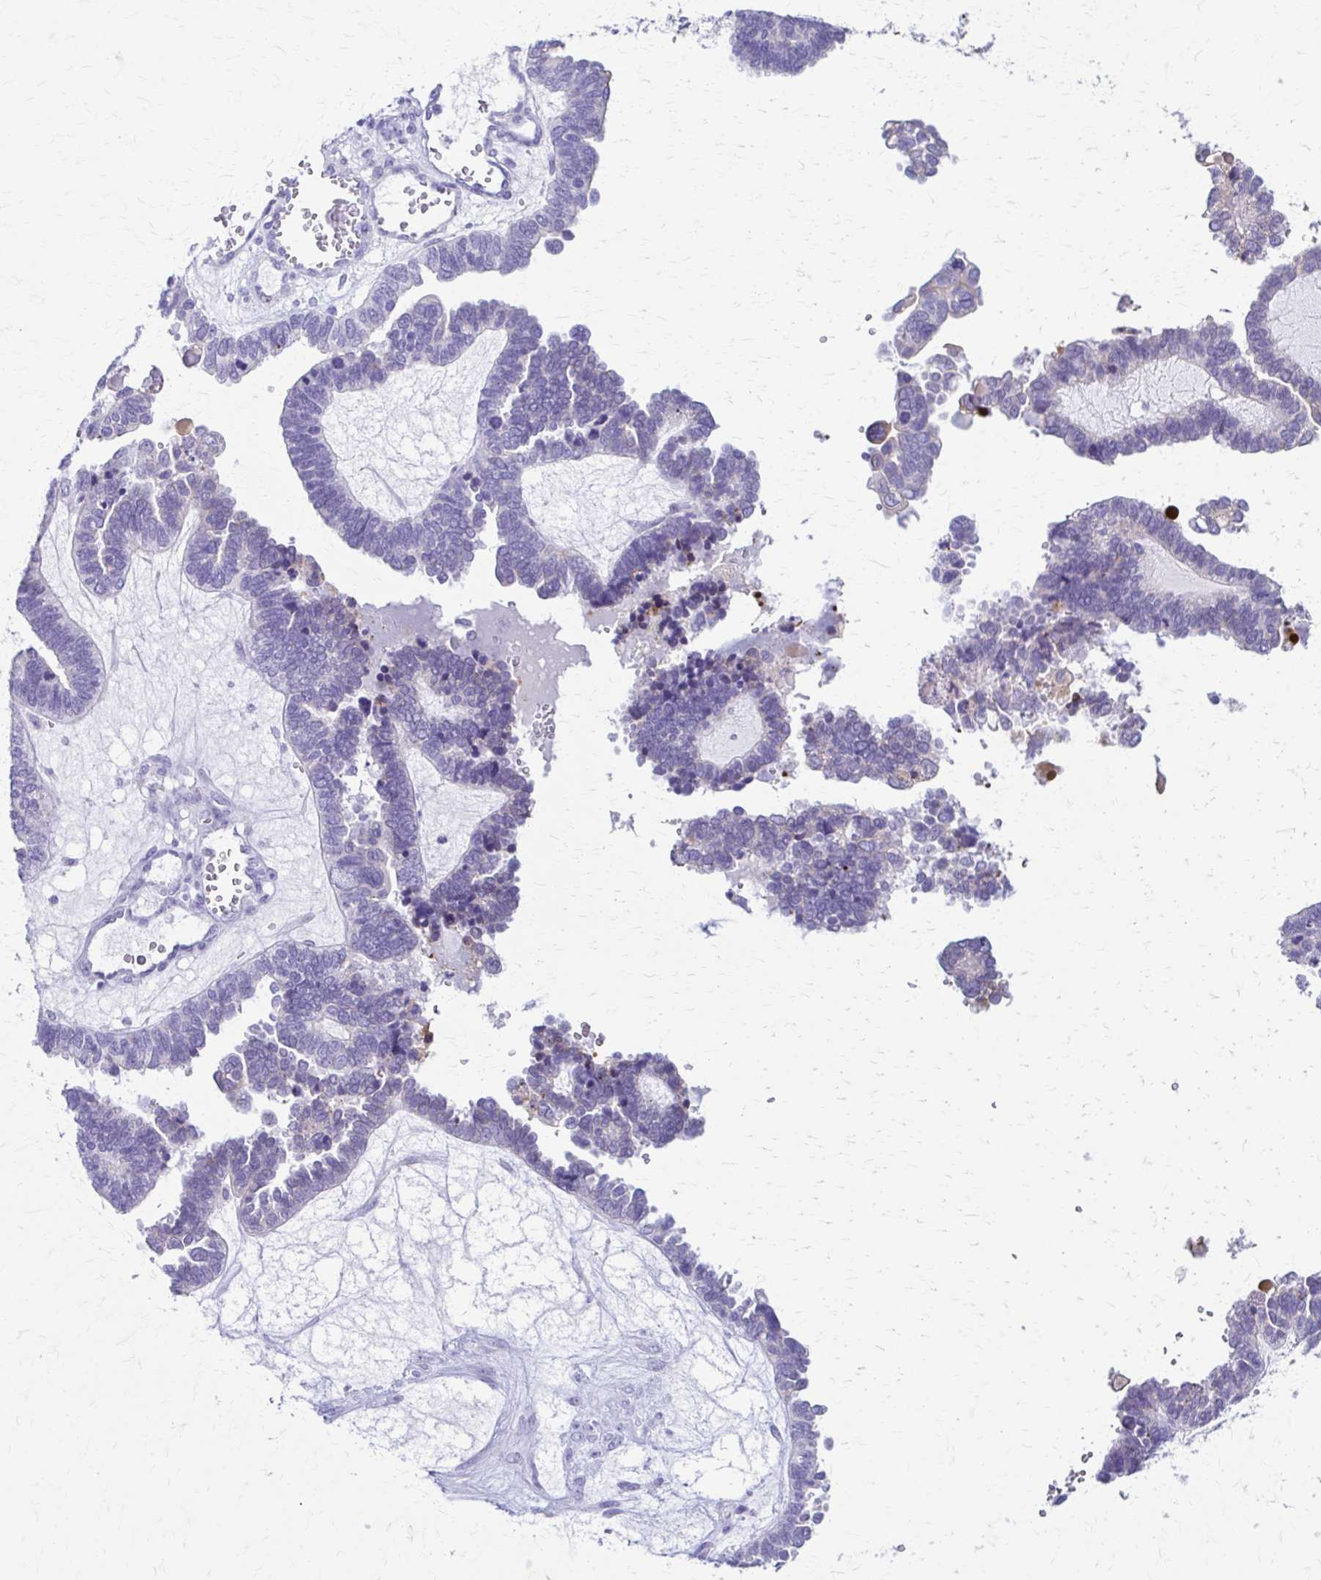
{"staining": {"intensity": "negative", "quantity": "none", "location": "none"}, "tissue": "ovarian cancer", "cell_type": "Tumor cells", "image_type": "cancer", "snomed": [{"axis": "morphology", "description": "Cystadenocarcinoma, serous, NOS"}, {"axis": "topography", "description": "Ovary"}], "caption": "This is a micrograph of immunohistochemistry staining of ovarian serous cystadenocarcinoma, which shows no expression in tumor cells.", "gene": "DSP", "patient": {"sex": "female", "age": 51}}